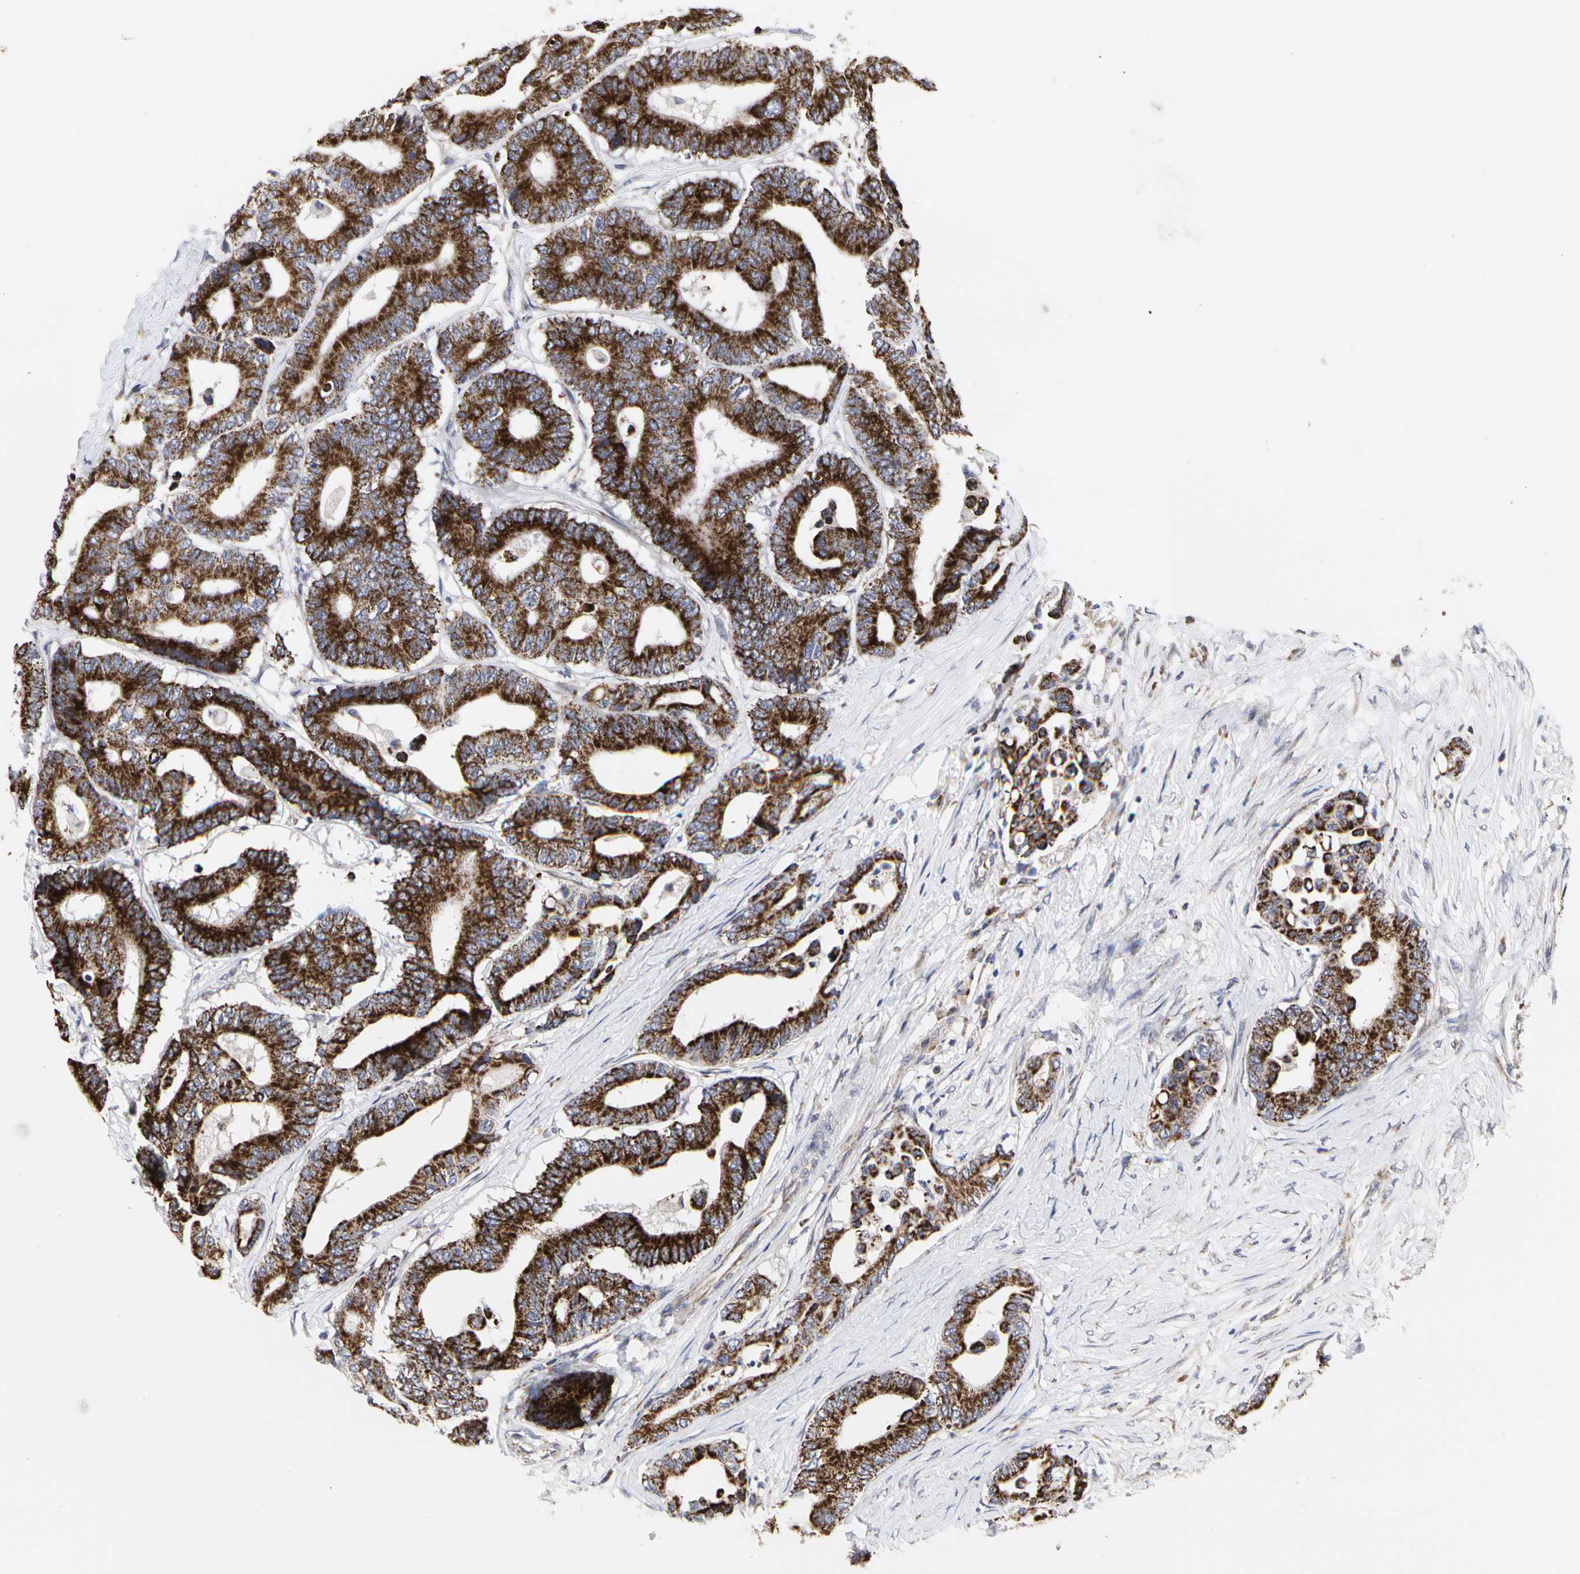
{"staining": {"intensity": "strong", "quantity": ">75%", "location": "cytoplasmic/membranous"}, "tissue": "colorectal cancer", "cell_type": "Tumor cells", "image_type": "cancer", "snomed": [{"axis": "morphology", "description": "Normal tissue, NOS"}, {"axis": "morphology", "description": "Adenocarcinoma, NOS"}, {"axis": "topography", "description": "Colon"}], "caption": "Colorectal adenocarcinoma tissue exhibits strong cytoplasmic/membranous positivity in about >75% of tumor cells, visualized by immunohistochemistry. The staining is performed using DAB brown chromogen to label protein expression. The nuclei are counter-stained blue using hematoxylin.", "gene": "TSKU", "patient": {"sex": "male", "age": 82}}